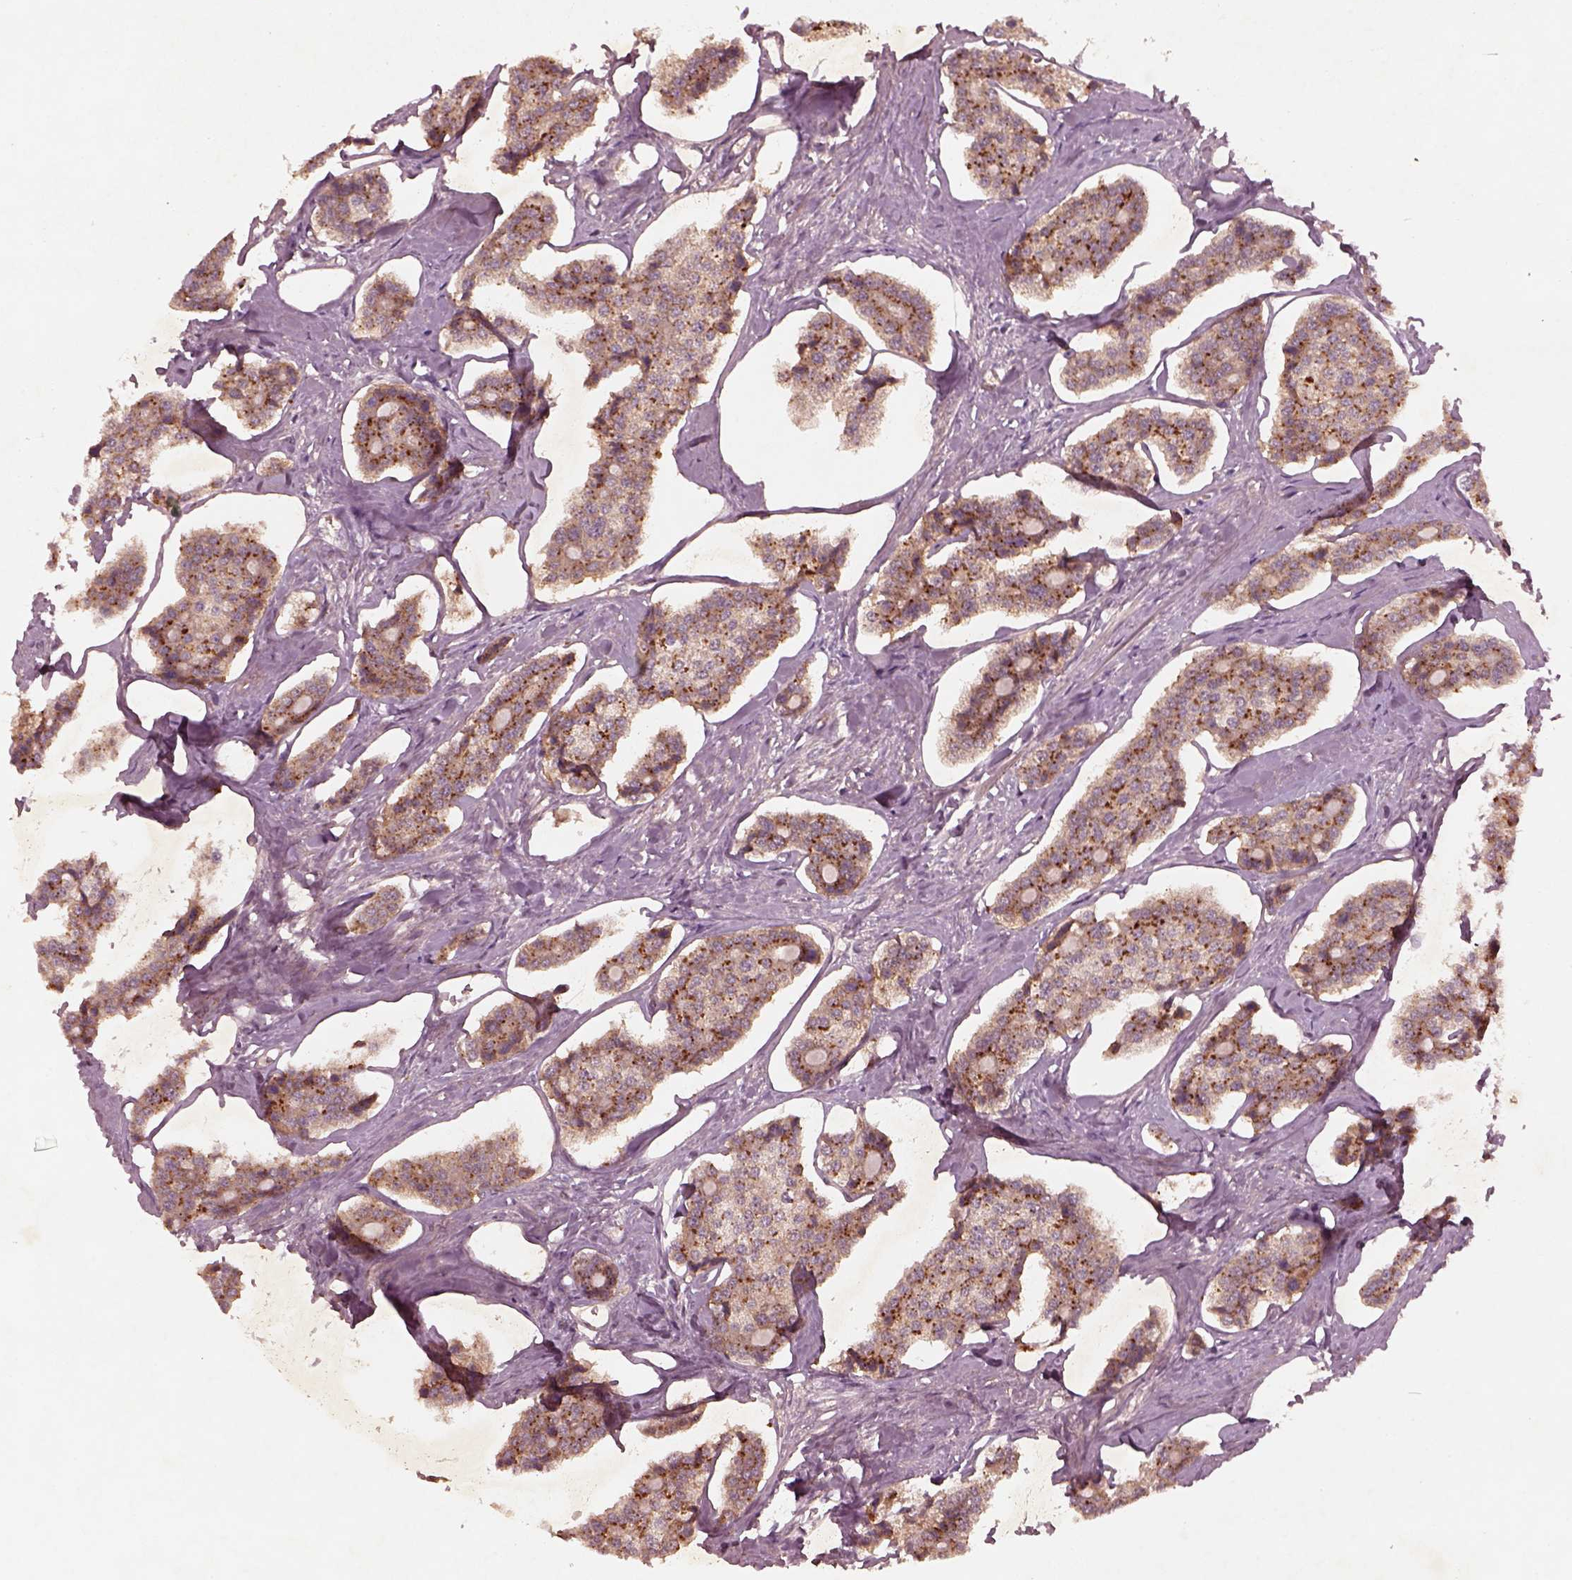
{"staining": {"intensity": "moderate", "quantity": ">75%", "location": "cytoplasmic/membranous"}, "tissue": "carcinoid", "cell_type": "Tumor cells", "image_type": "cancer", "snomed": [{"axis": "morphology", "description": "Carcinoid, malignant, NOS"}, {"axis": "topography", "description": "Small intestine"}], "caption": "Moderate cytoplasmic/membranous positivity for a protein is present in approximately >75% of tumor cells of malignant carcinoid using immunohistochemistry (IHC).", "gene": "FAM234A", "patient": {"sex": "female", "age": 65}}